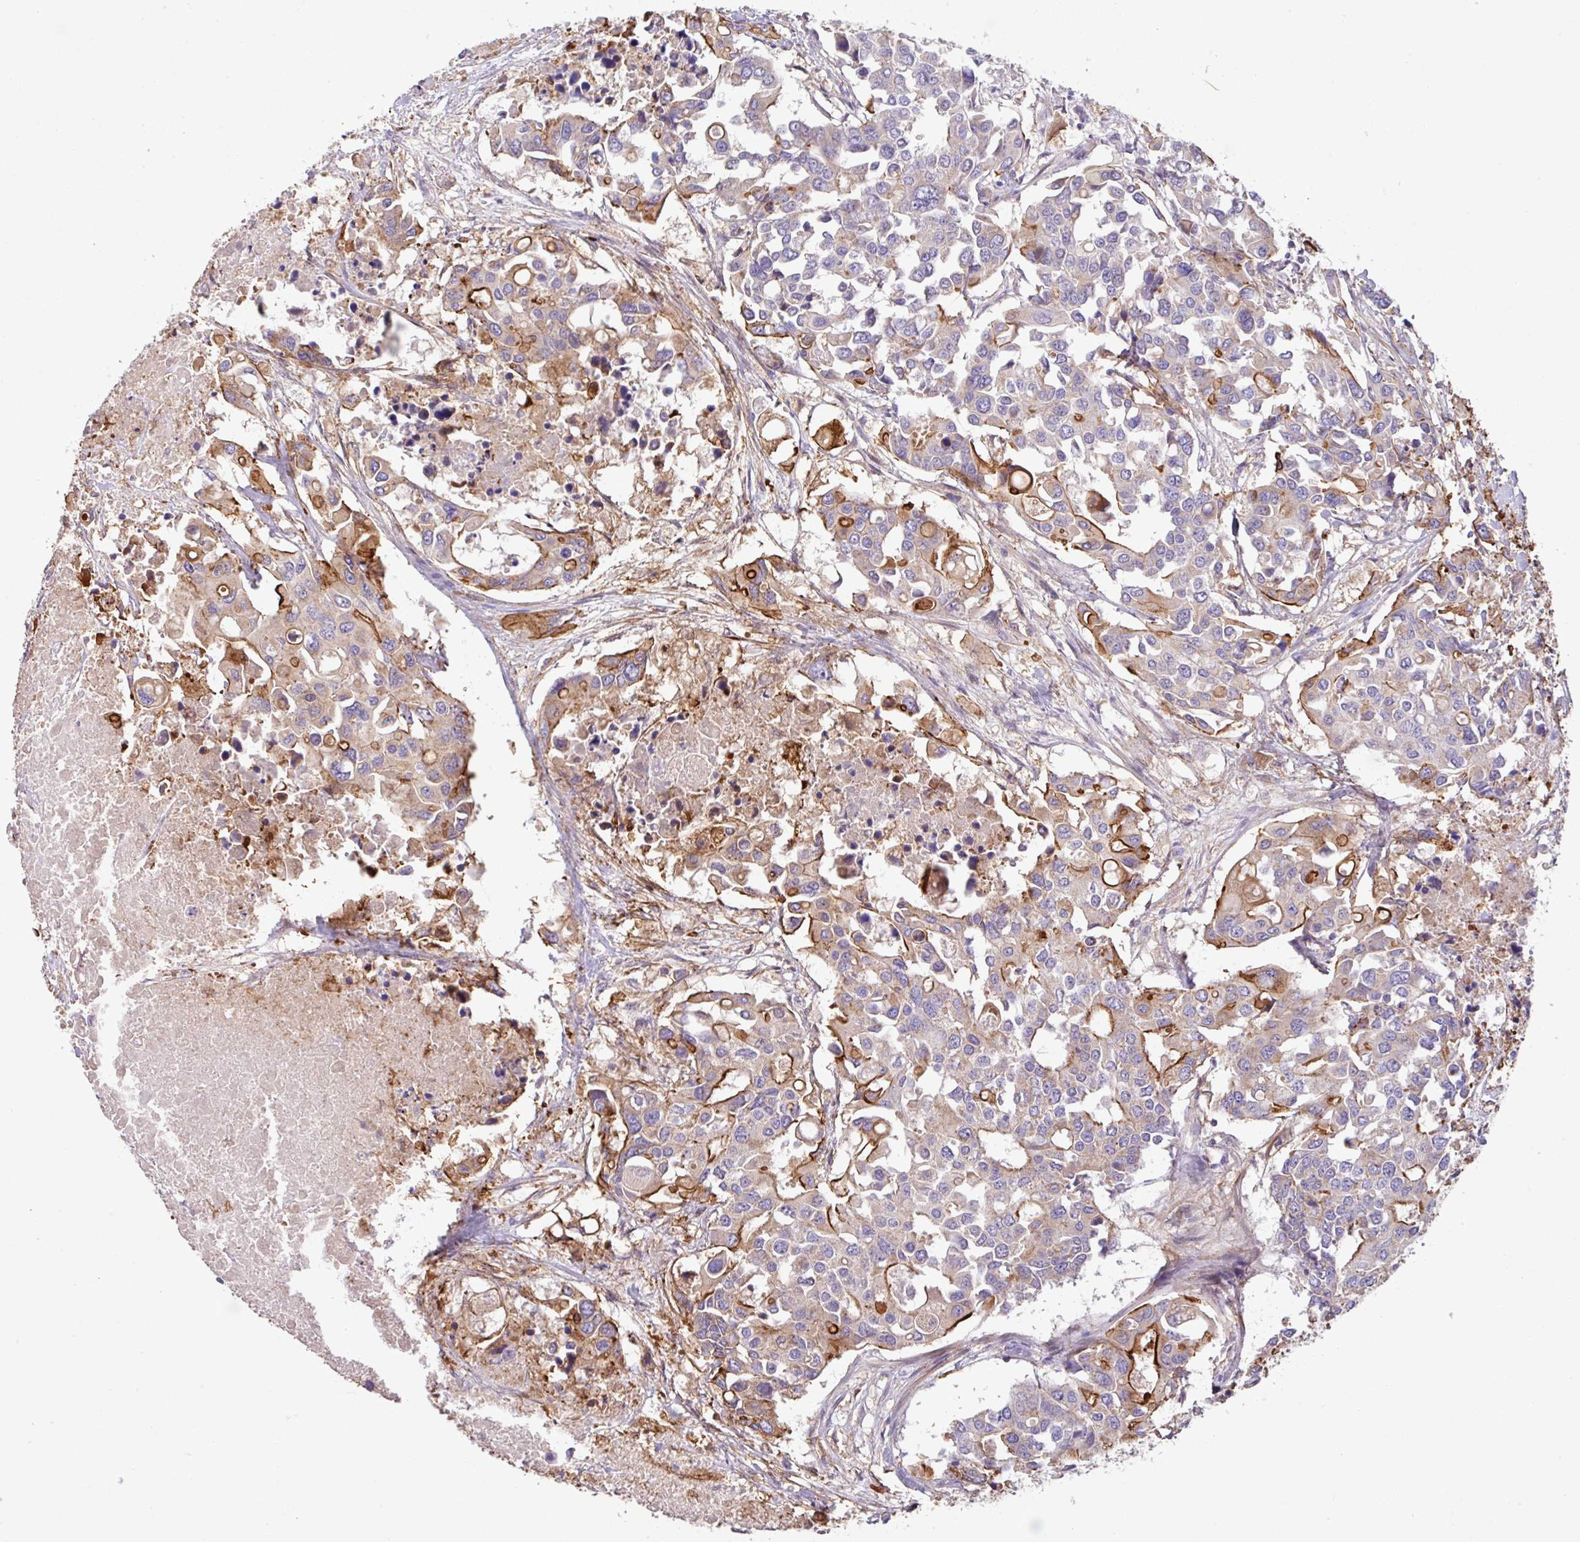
{"staining": {"intensity": "moderate", "quantity": "25%-75%", "location": "cytoplasmic/membranous"}, "tissue": "colorectal cancer", "cell_type": "Tumor cells", "image_type": "cancer", "snomed": [{"axis": "morphology", "description": "Adenocarcinoma, NOS"}, {"axis": "topography", "description": "Colon"}], "caption": "An IHC photomicrograph of neoplastic tissue is shown. Protein staining in brown labels moderate cytoplasmic/membranous positivity in adenocarcinoma (colorectal) within tumor cells. Ihc stains the protein of interest in brown and the nuclei are stained blue.", "gene": "LRRC53", "patient": {"sex": "male", "age": 77}}